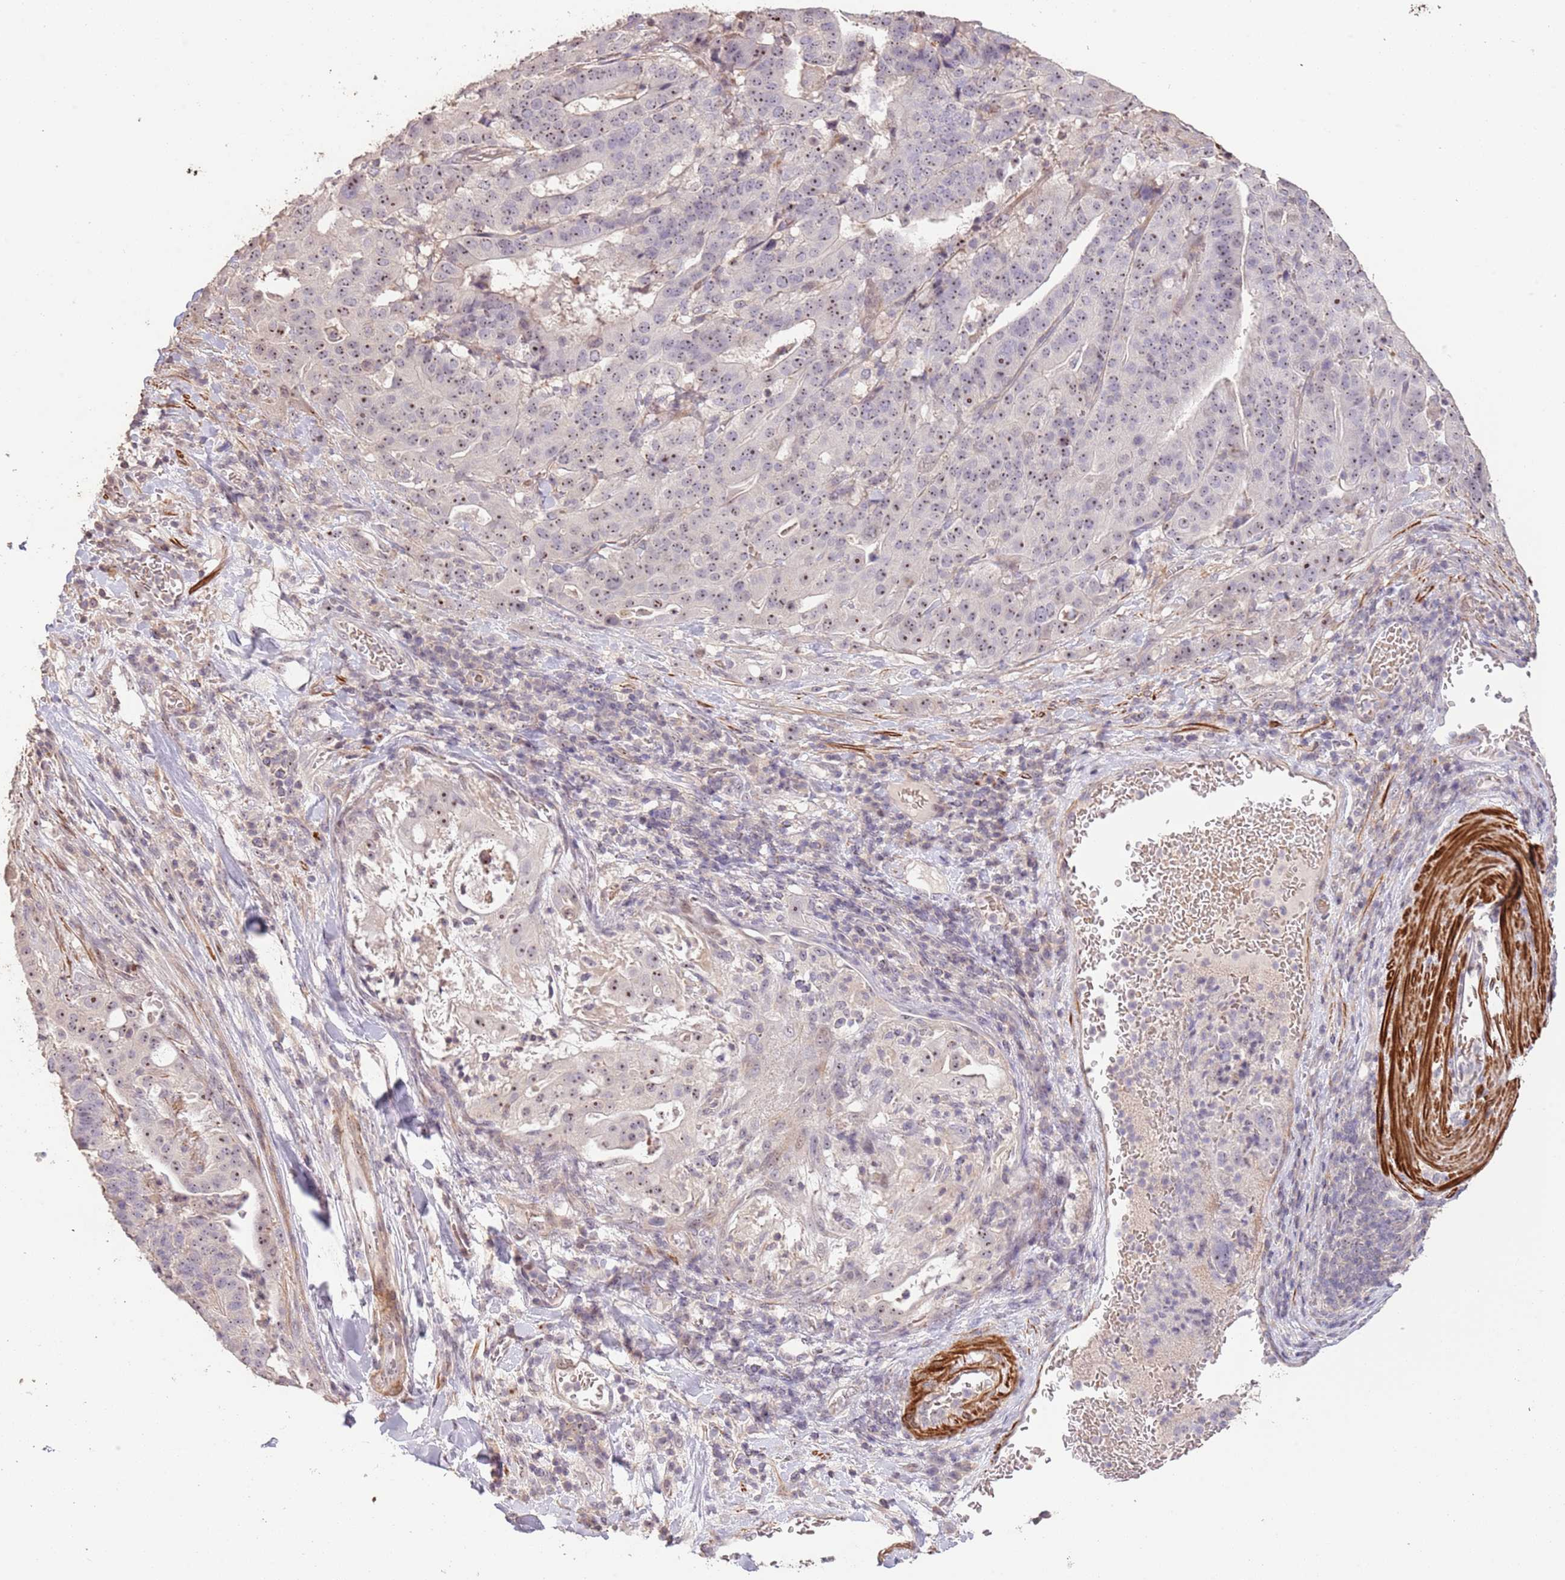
{"staining": {"intensity": "moderate", "quantity": ">75%", "location": "nuclear"}, "tissue": "stomach cancer", "cell_type": "Tumor cells", "image_type": "cancer", "snomed": [{"axis": "morphology", "description": "Adenocarcinoma, NOS"}, {"axis": "topography", "description": "Stomach"}], "caption": "Protein staining of stomach cancer tissue displays moderate nuclear expression in approximately >75% of tumor cells.", "gene": "ADTRP", "patient": {"sex": "male", "age": 48}}